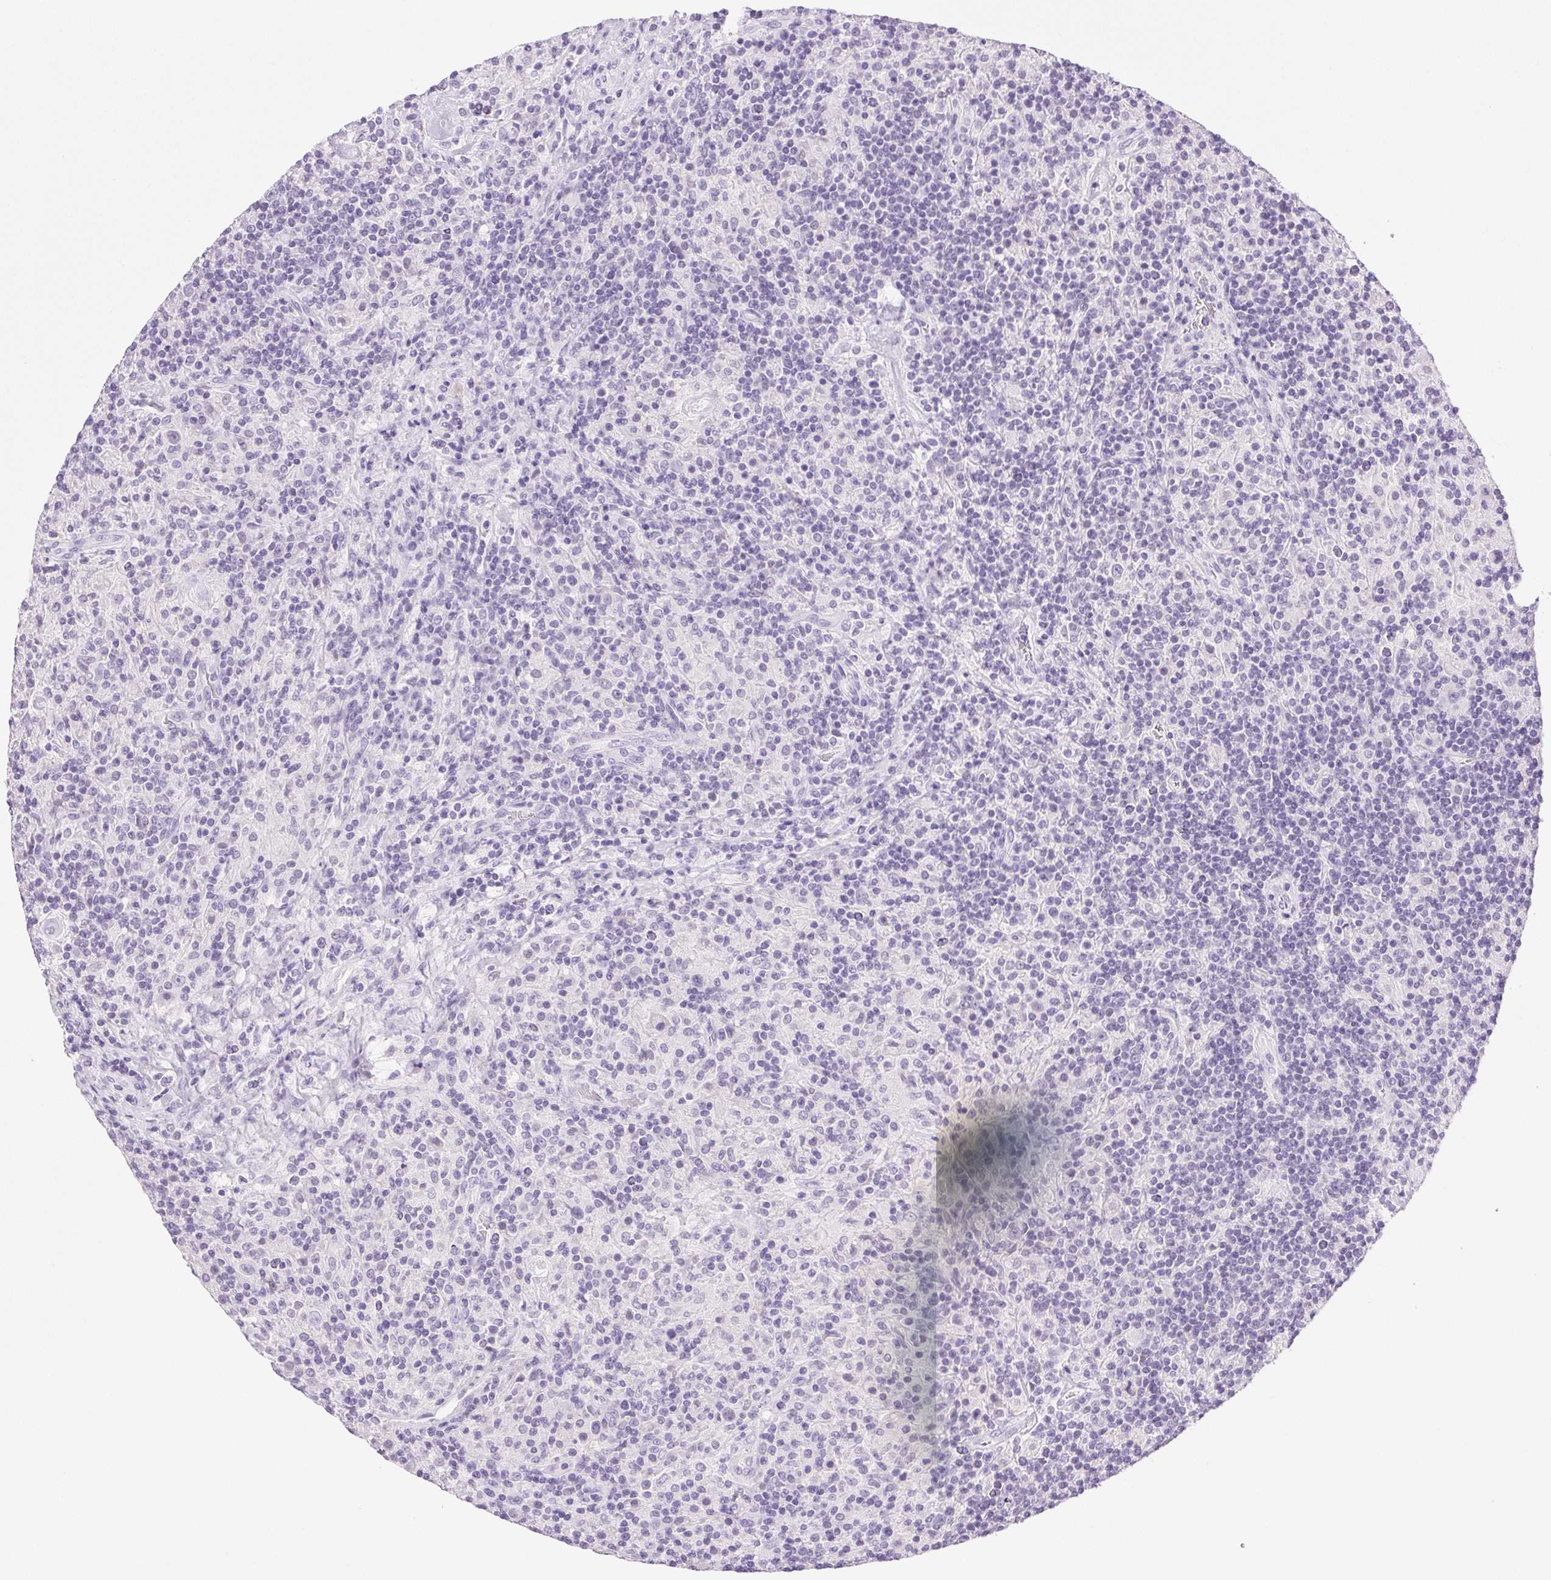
{"staining": {"intensity": "negative", "quantity": "none", "location": "none"}, "tissue": "lymphoma", "cell_type": "Tumor cells", "image_type": "cancer", "snomed": [{"axis": "morphology", "description": "Hodgkin's disease, NOS"}, {"axis": "topography", "description": "Lymph node"}], "caption": "Immunohistochemistry histopathology image of lymphoma stained for a protein (brown), which shows no positivity in tumor cells.", "gene": "CLDN10", "patient": {"sex": "male", "age": 70}}